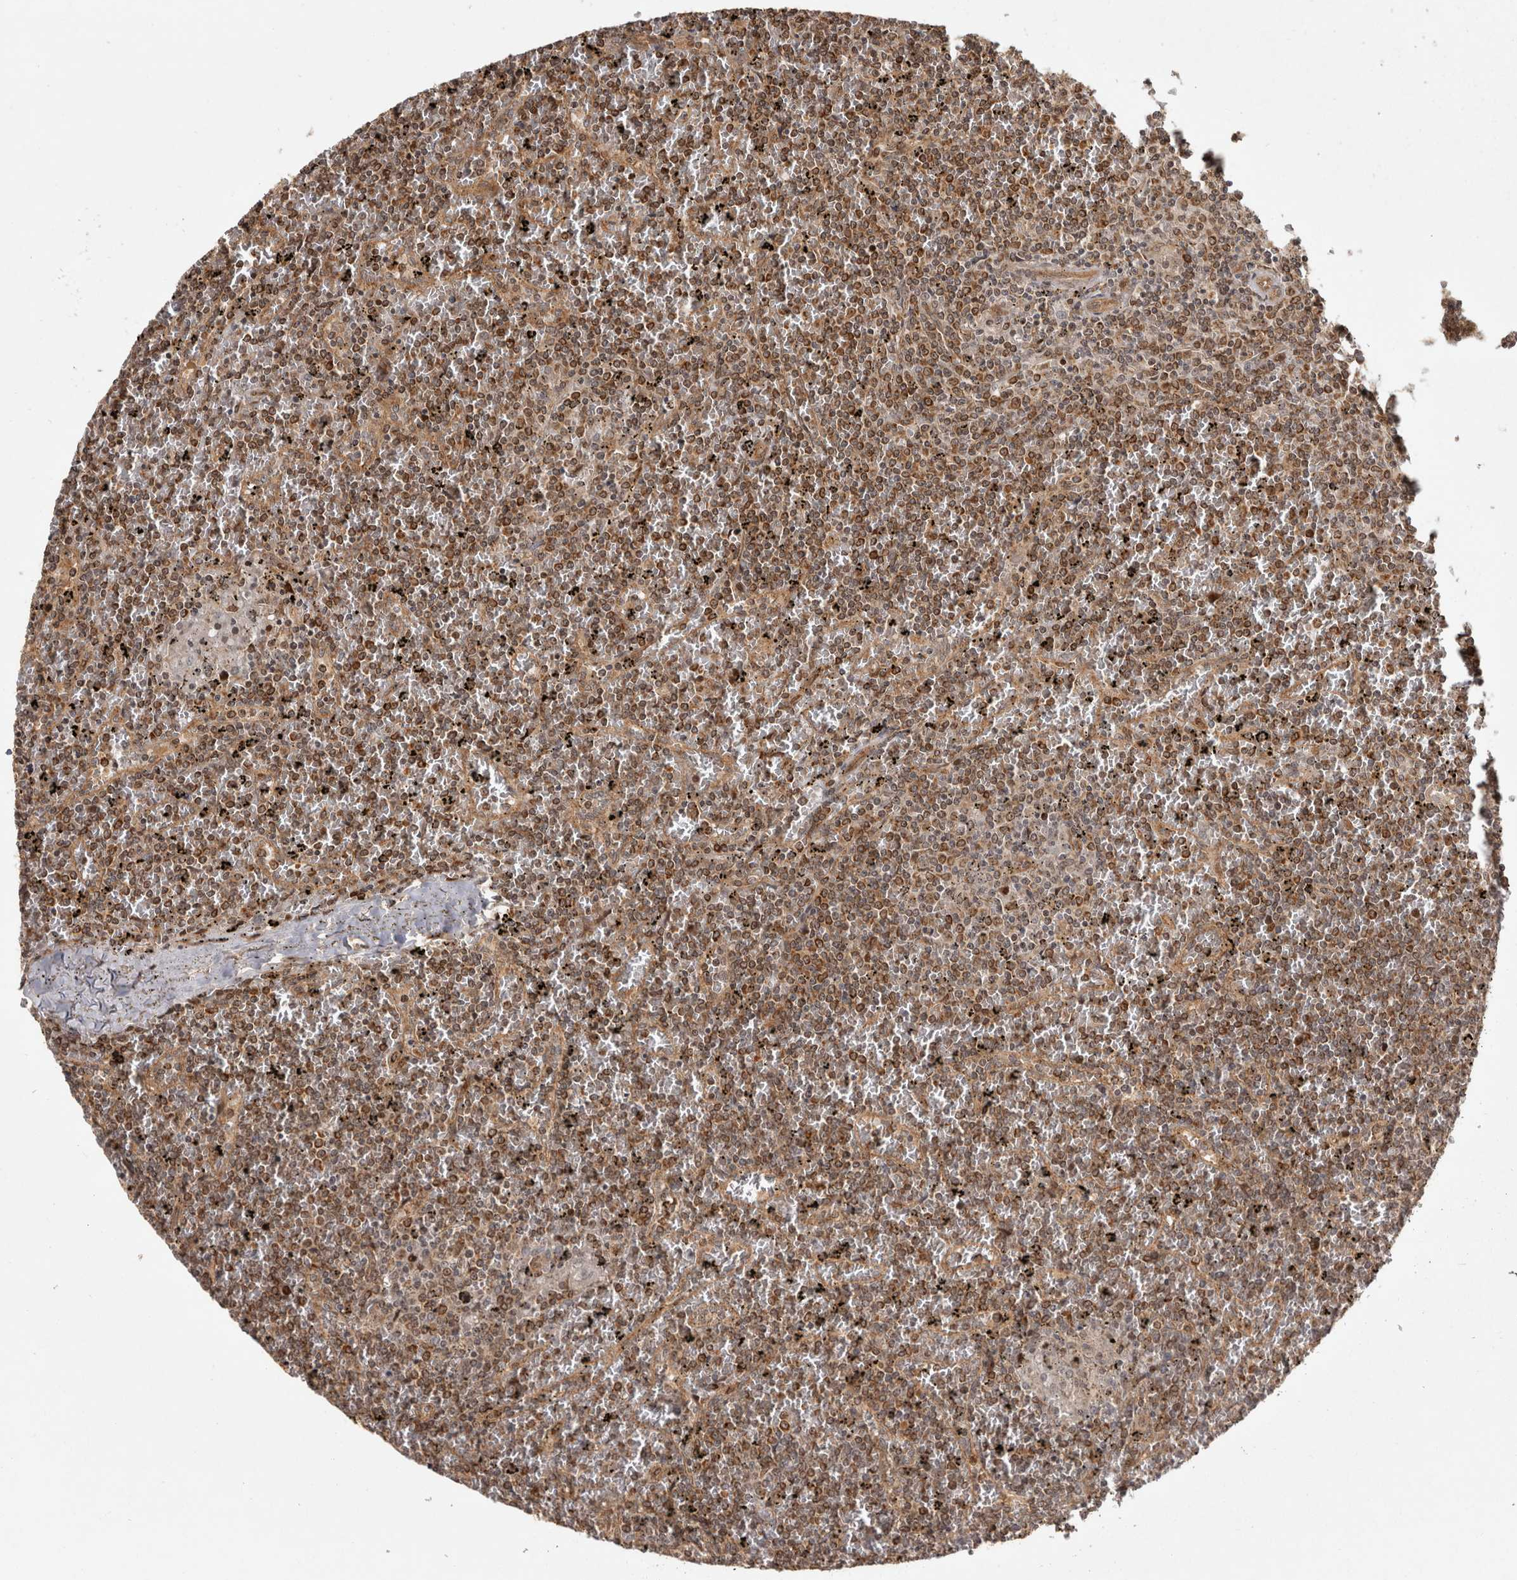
{"staining": {"intensity": "moderate", "quantity": ">75%", "location": "cytoplasmic/membranous"}, "tissue": "lymphoma", "cell_type": "Tumor cells", "image_type": "cancer", "snomed": [{"axis": "morphology", "description": "Malignant lymphoma, non-Hodgkin's type, Low grade"}, {"axis": "topography", "description": "Spleen"}], "caption": "This histopathology image demonstrates IHC staining of lymphoma, with medium moderate cytoplasmic/membranous expression in approximately >75% of tumor cells.", "gene": "CAMSAP2", "patient": {"sex": "female", "age": 19}}